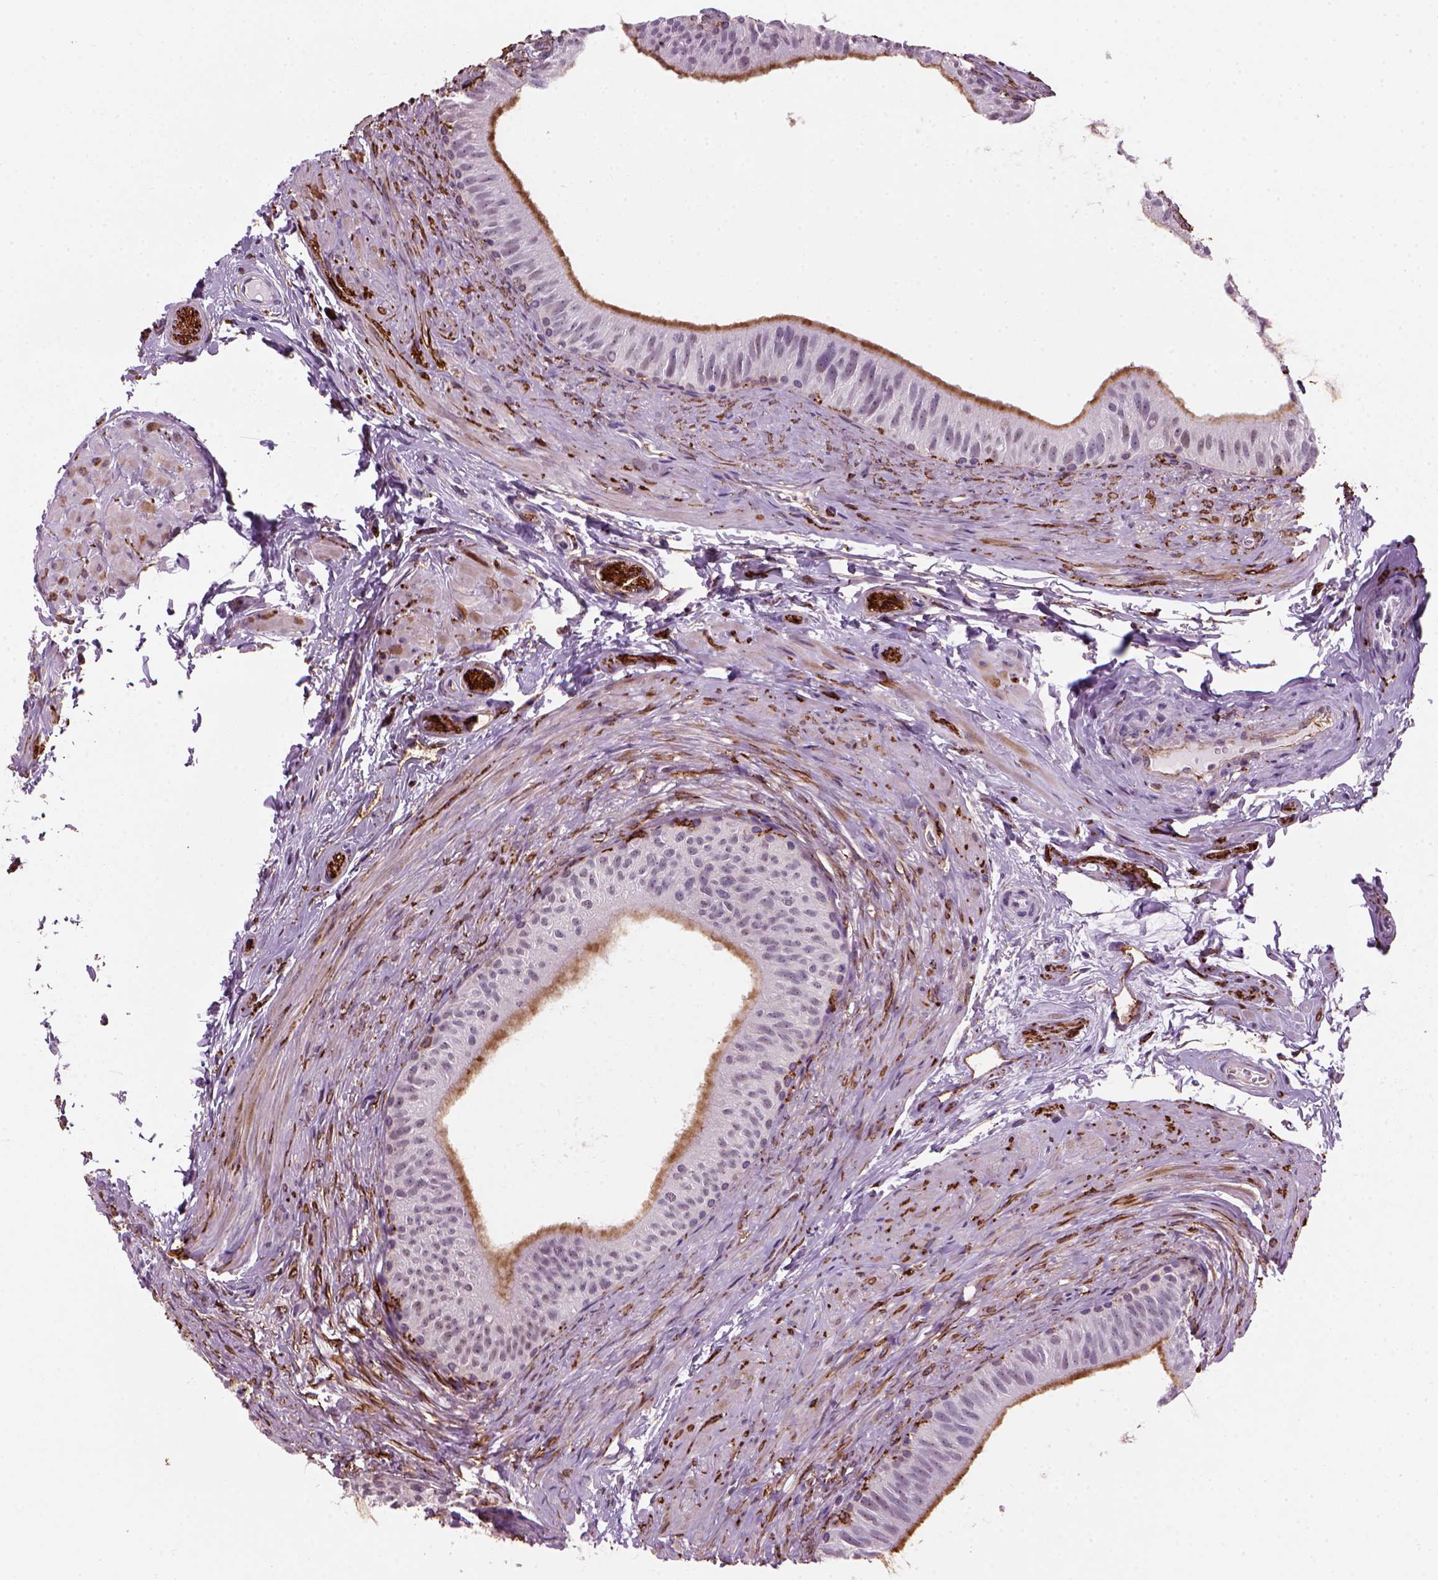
{"staining": {"intensity": "moderate", "quantity": "25%-75%", "location": "cytoplasmic/membranous,nuclear"}, "tissue": "epididymis", "cell_type": "Glandular cells", "image_type": "normal", "snomed": [{"axis": "morphology", "description": "Normal tissue, NOS"}, {"axis": "topography", "description": "Epididymis"}], "caption": "Glandular cells show medium levels of moderate cytoplasmic/membranous,nuclear positivity in approximately 25%-75% of cells in normal human epididymis.", "gene": "MARCKS", "patient": {"sex": "male", "age": 36}}